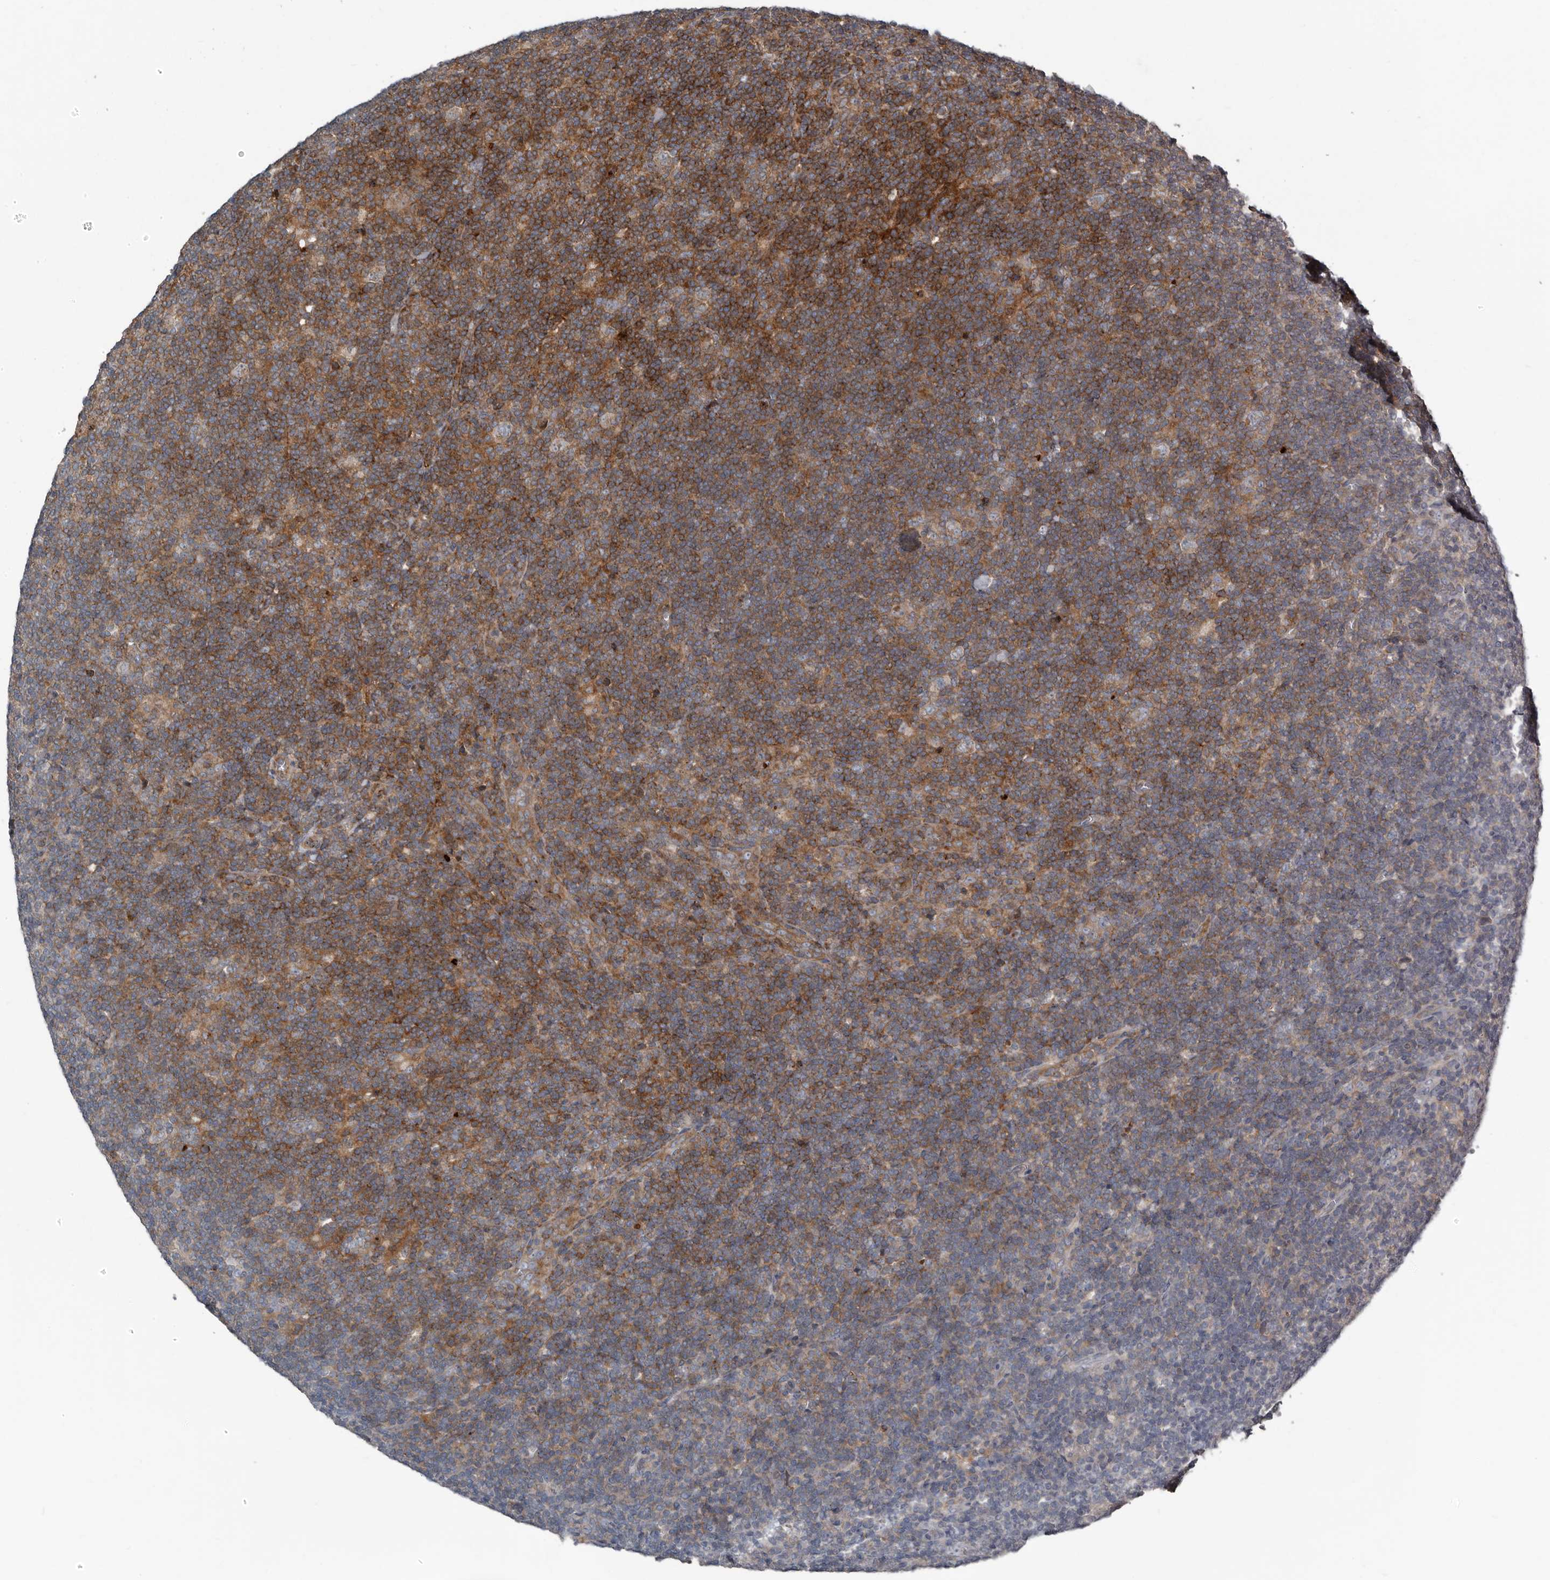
{"staining": {"intensity": "weak", "quantity": "25%-75%", "location": "cytoplasmic/membranous"}, "tissue": "lymphoma", "cell_type": "Tumor cells", "image_type": "cancer", "snomed": [{"axis": "morphology", "description": "Hodgkin's disease, NOS"}, {"axis": "topography", "description": "Lymph node"}], "caption": "IHC (DAB (3,3'-diaminobenzidine)) staining of human Hodgkin's disease displays weak cytoplasmic/membranous protein staining in about 25%-75% of tumor cells.", "gene": "FBXO31", "patient": {"sex": "female", "age": 57}}